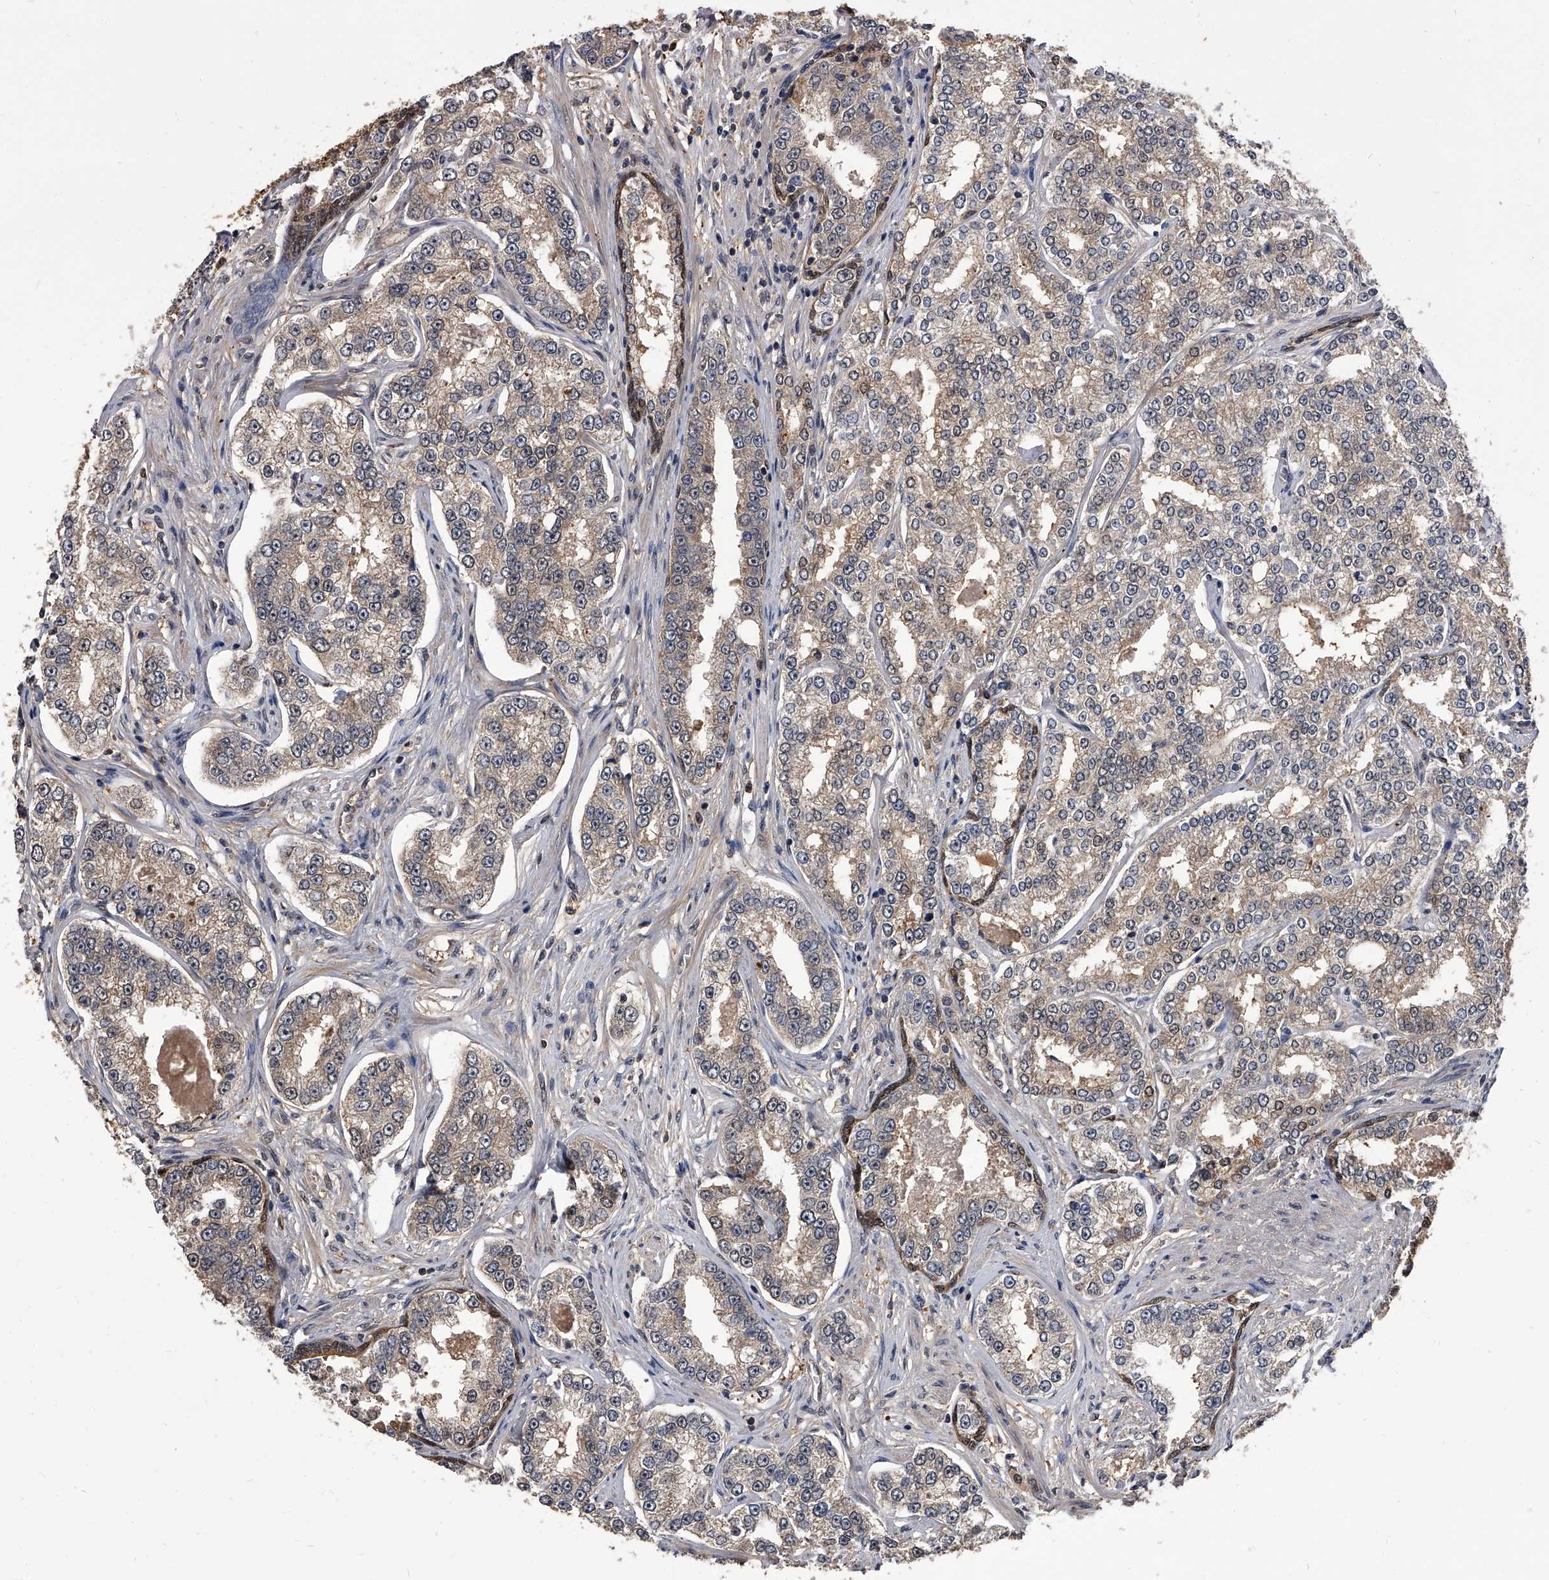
{"staining": {"intensity": "weak", "quantity": "25%-75%", "location": "cytoplasmic/membranous"}, "tissue": "prostate cancer", "cell_type": "Tumor cells", "image_type": "cancer", "snomed": [{"axis": "morphology", "description": "Normal tissue, NOS"}, {"axis": "morphology", "description": "Adenocarcinoma, High grade"}, {"axis": "topography", "description": "Prostate"}], "caption": "This histopathology image shows immunohistochemistry (IHC) staining of human high-grade adenocarcinoma (prostate), with low weak cytoplasmic/membranous positivity in about 25%-75% of tumor cells.", "gene": "SLC18B1", "patient": {"sex": "male", "age": 83}}